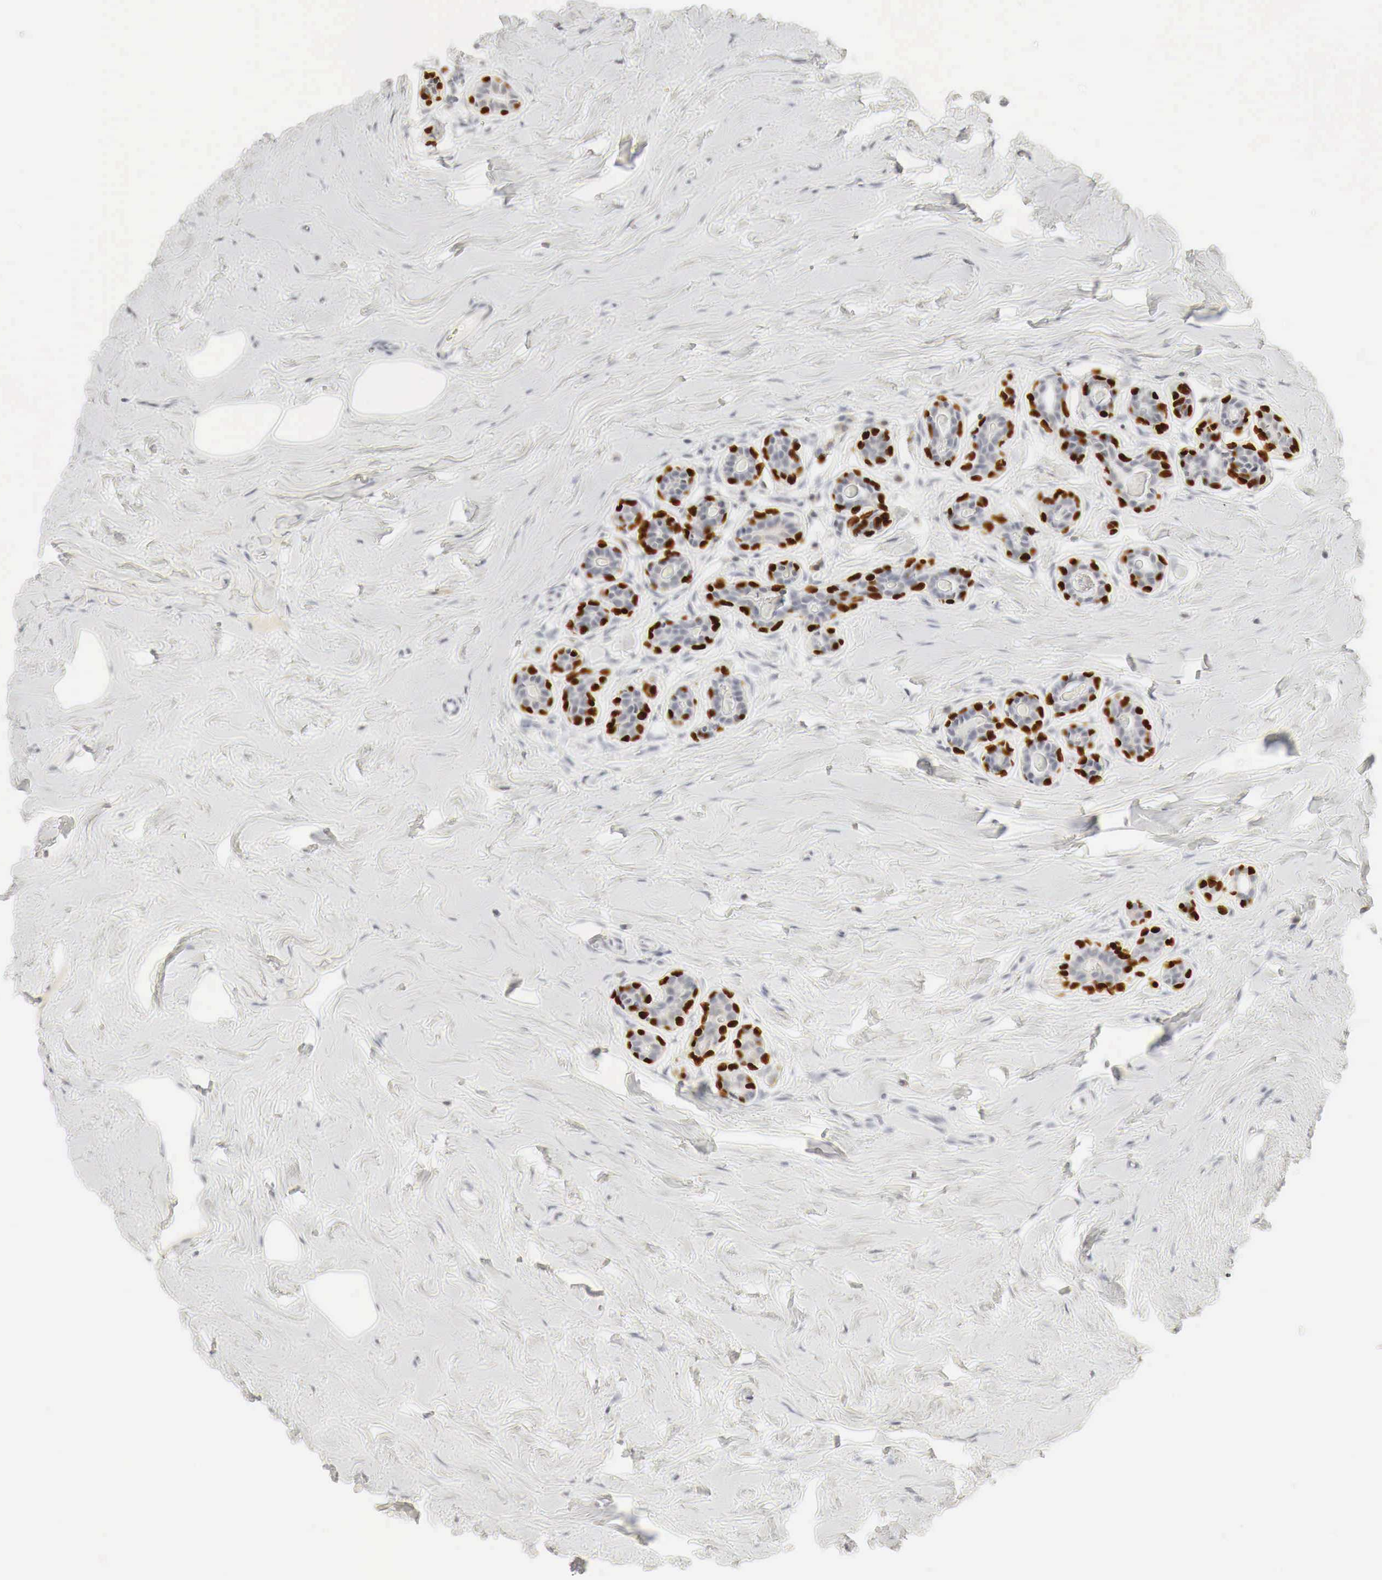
{"staining": {"intensity": "negative", "quantity": "none", "location": "none"}, "tissue": "breast", "cell_type": "Glandular cells", "image_type": "normal", "snomed": [{"axis": "morphology", "description": "Normal tissue, NOS"}, {"axis": "topography", "description": "Breast"}], "caption": "This image is of benign breast stained with IHC to label a protein in brown with the nuclei are counter-stained blue. There is no positivity in glandular cells. (Stains: DAB IHC with hematoxylin counter stain, Microscopy: brightfield microscopy at high magnification).", "gene": "TP63", "patient": {"sex": "female", "age": 45}}